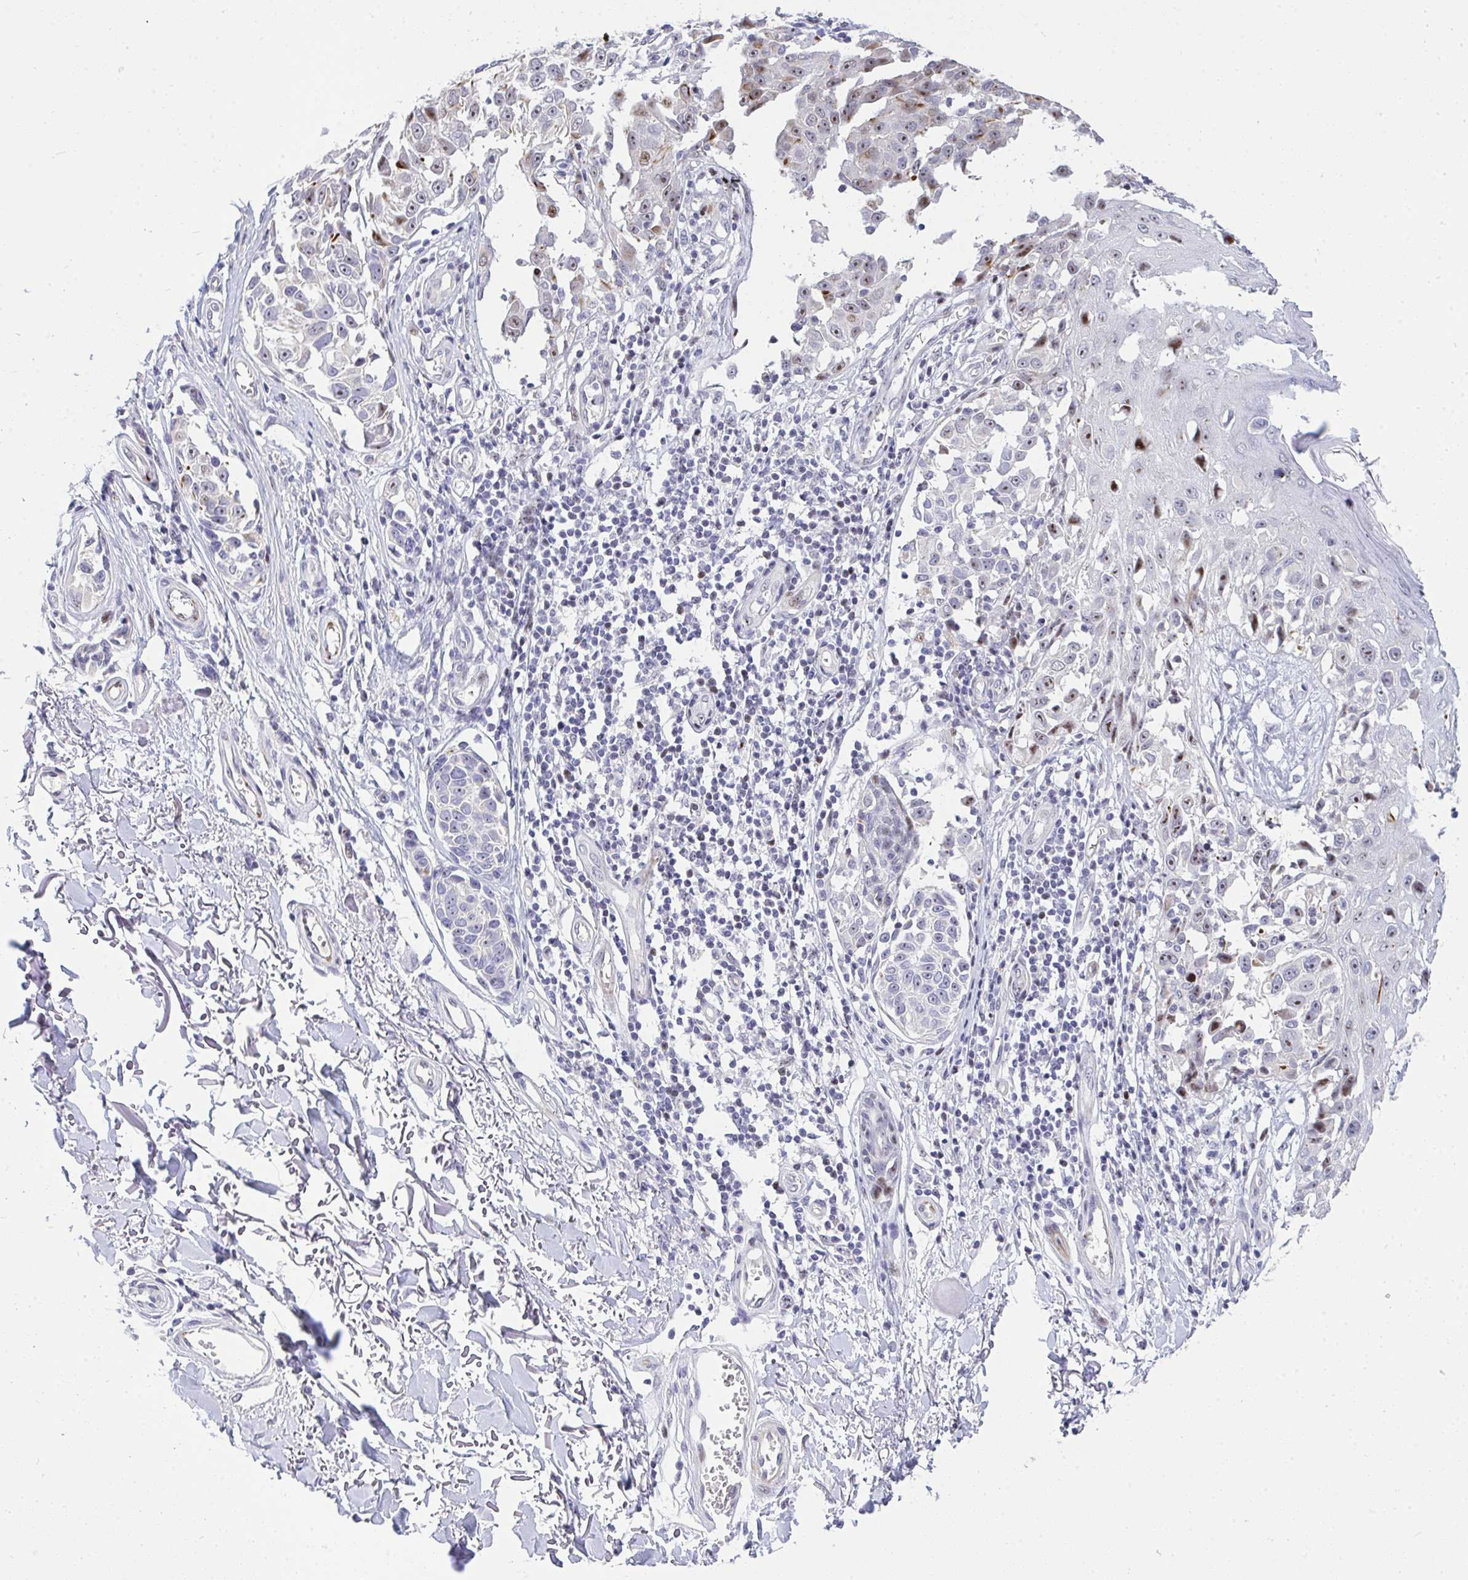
{"staining": {"intensity": "moderate", "quantity": "<25%", "location": "nuclear"}, "tissue": "melanoma", "cell_type": "Tumor cells", "image_type": "cancer", "snomed": [{"axis": "morphology", "description": "Malignant melanoma, NOS"}, {"axis": "topography", "description": "Skin"}], "caption": "A brown stain highlights moderate nuclear staining of a protein in melanoma tumor cells.", "gene": "PLPPR3", "patient": {"sex": "male", "age": 73}}